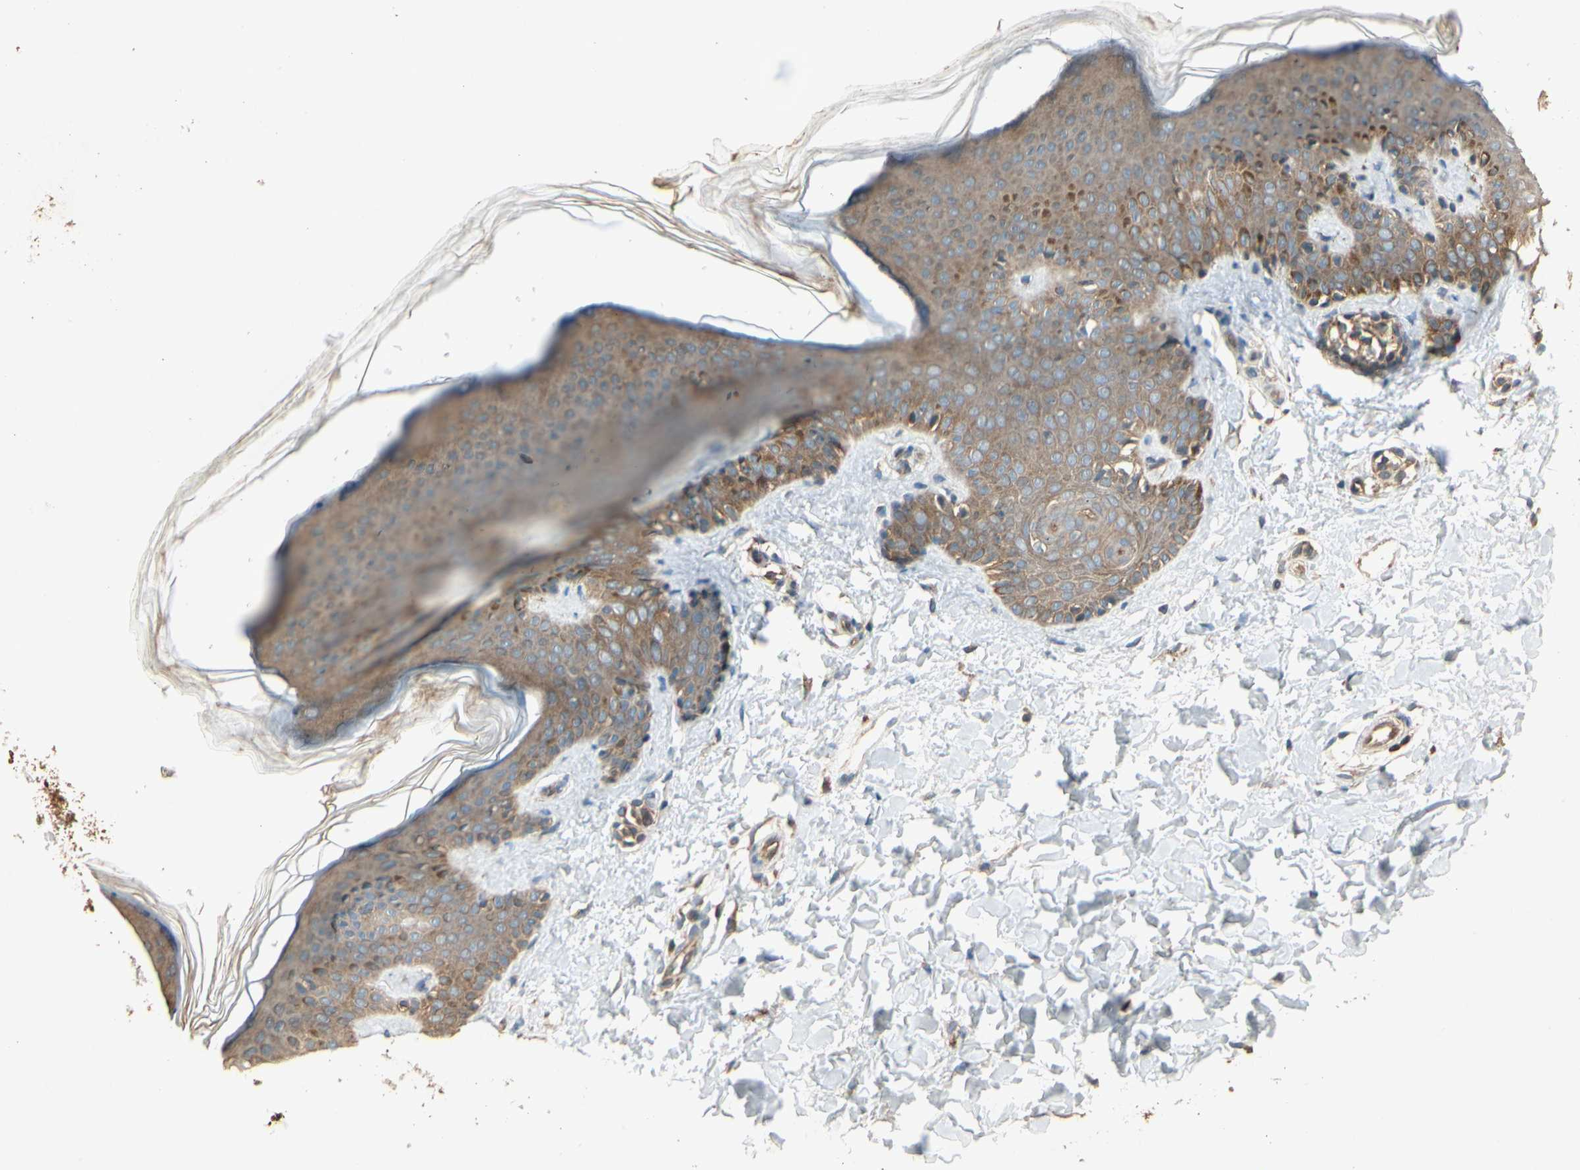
{"staining": {"intensity": "negative", "quantity": "none", "location": "none"}, "tissue": "skin", "cell_type": "Fibroblasts", "image_type": "normal", "snomed": [{"axis": "morphology", "description": "Normal tissue, NOS"}, {"axis": "topography", "description": "Skin"}], "caption": "This is an immunohistochemistry (IHC) micrograph of benign human skin. There is no staining in fibroblasts.", "gene": "CCT7", "patient": {"sex": "male", "age": 16}}